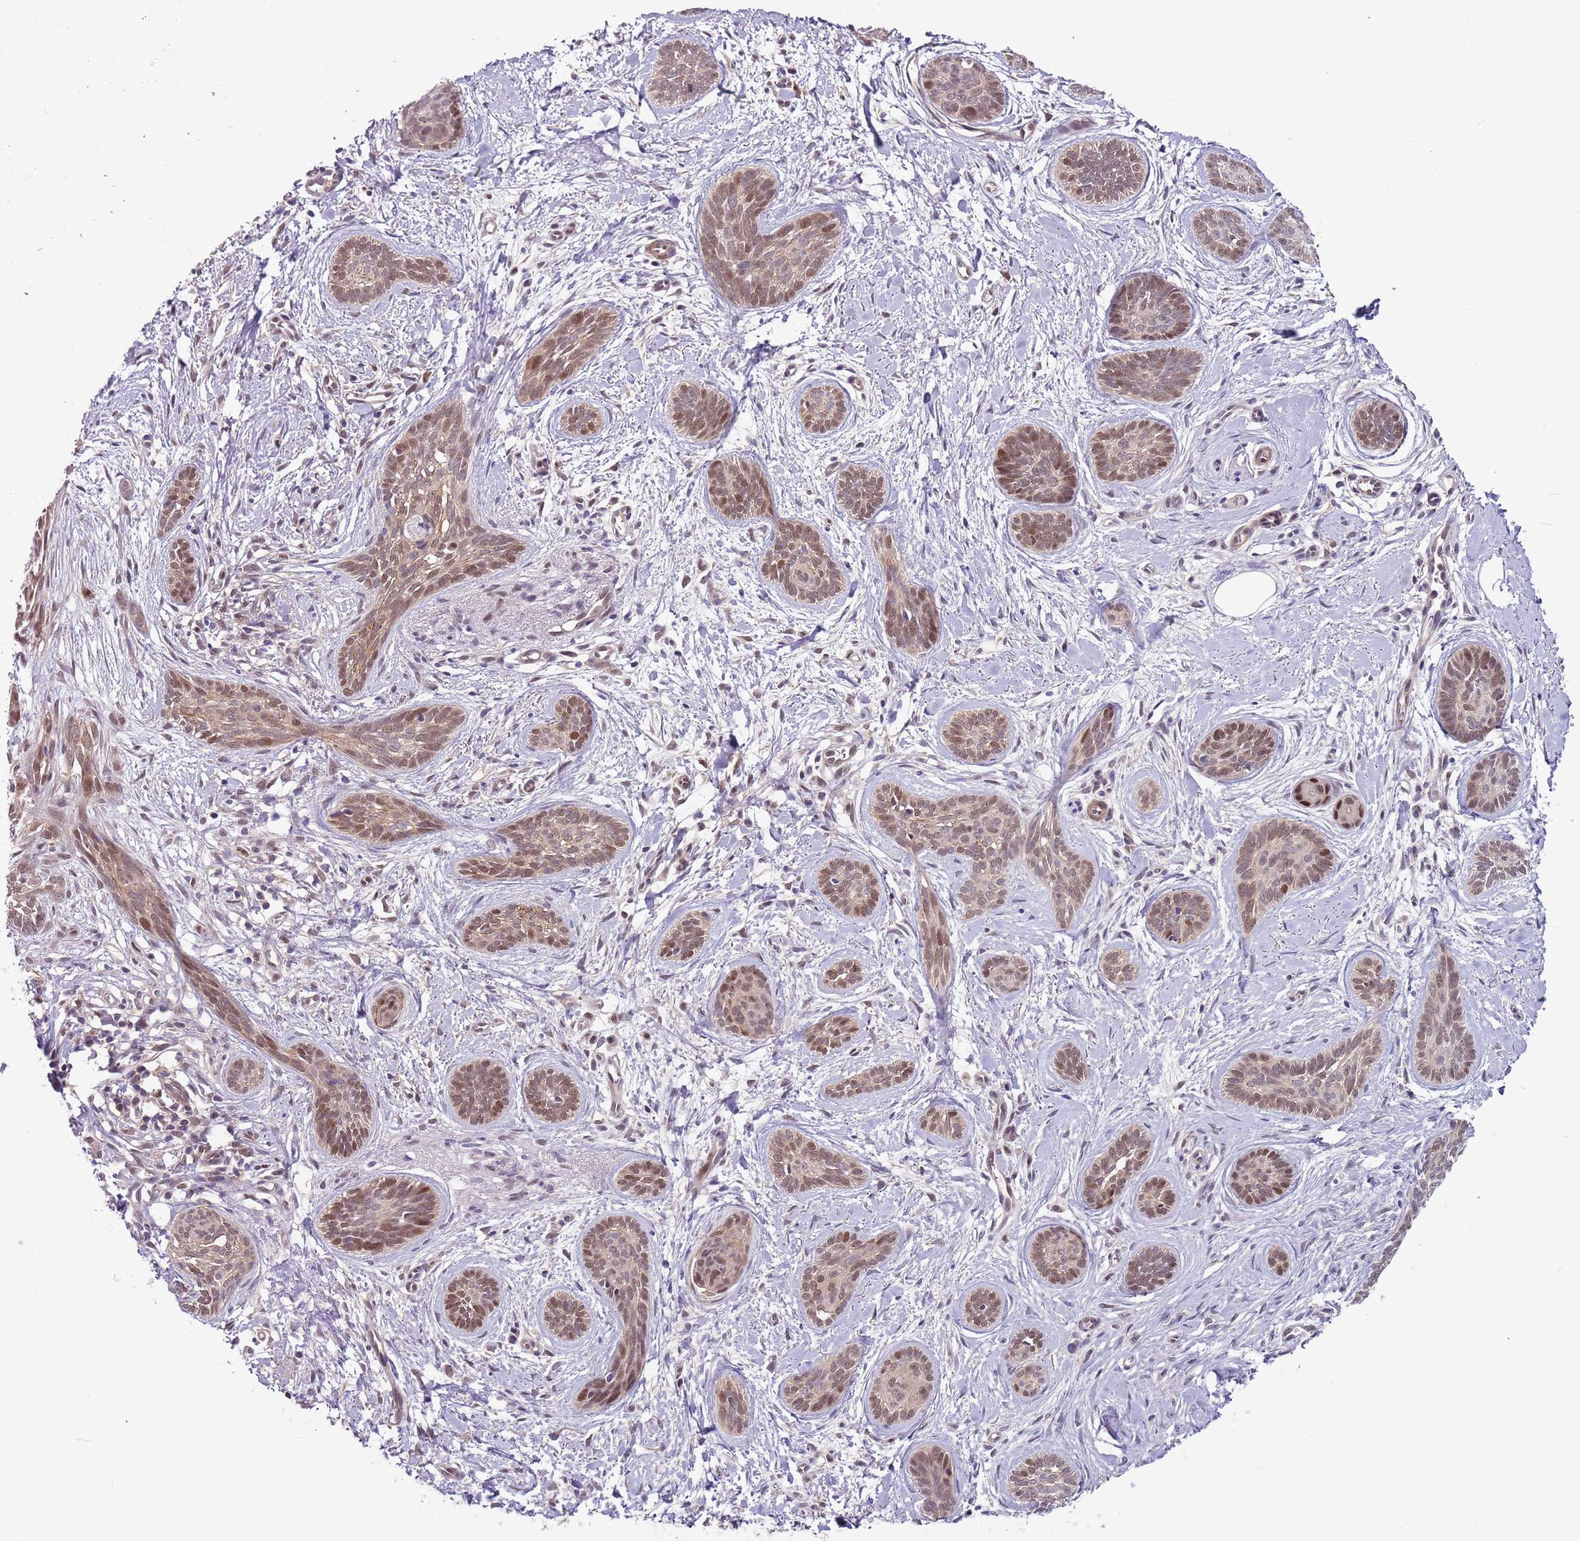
{"staining": {"intensity": "moderate", "quantity": "25%-75%", "location": "nuclear"}, "tissue": "skin cancer", "cell_type": "Tumor cells", "image_type": "cancer", "snomed": [{"axis": "morphology", "description": "Basal cell carcinoma"}, {"axis": "topography", "description": "Skin"}], "caption": "Skin basal cell carcinoma stained with a brown dye demonstrates moderate nuclear positive positivity in approximately 25%-75% of tumor cells.", "gene": "RMND5B", "patient": {"sex": "female", "age": 81}}